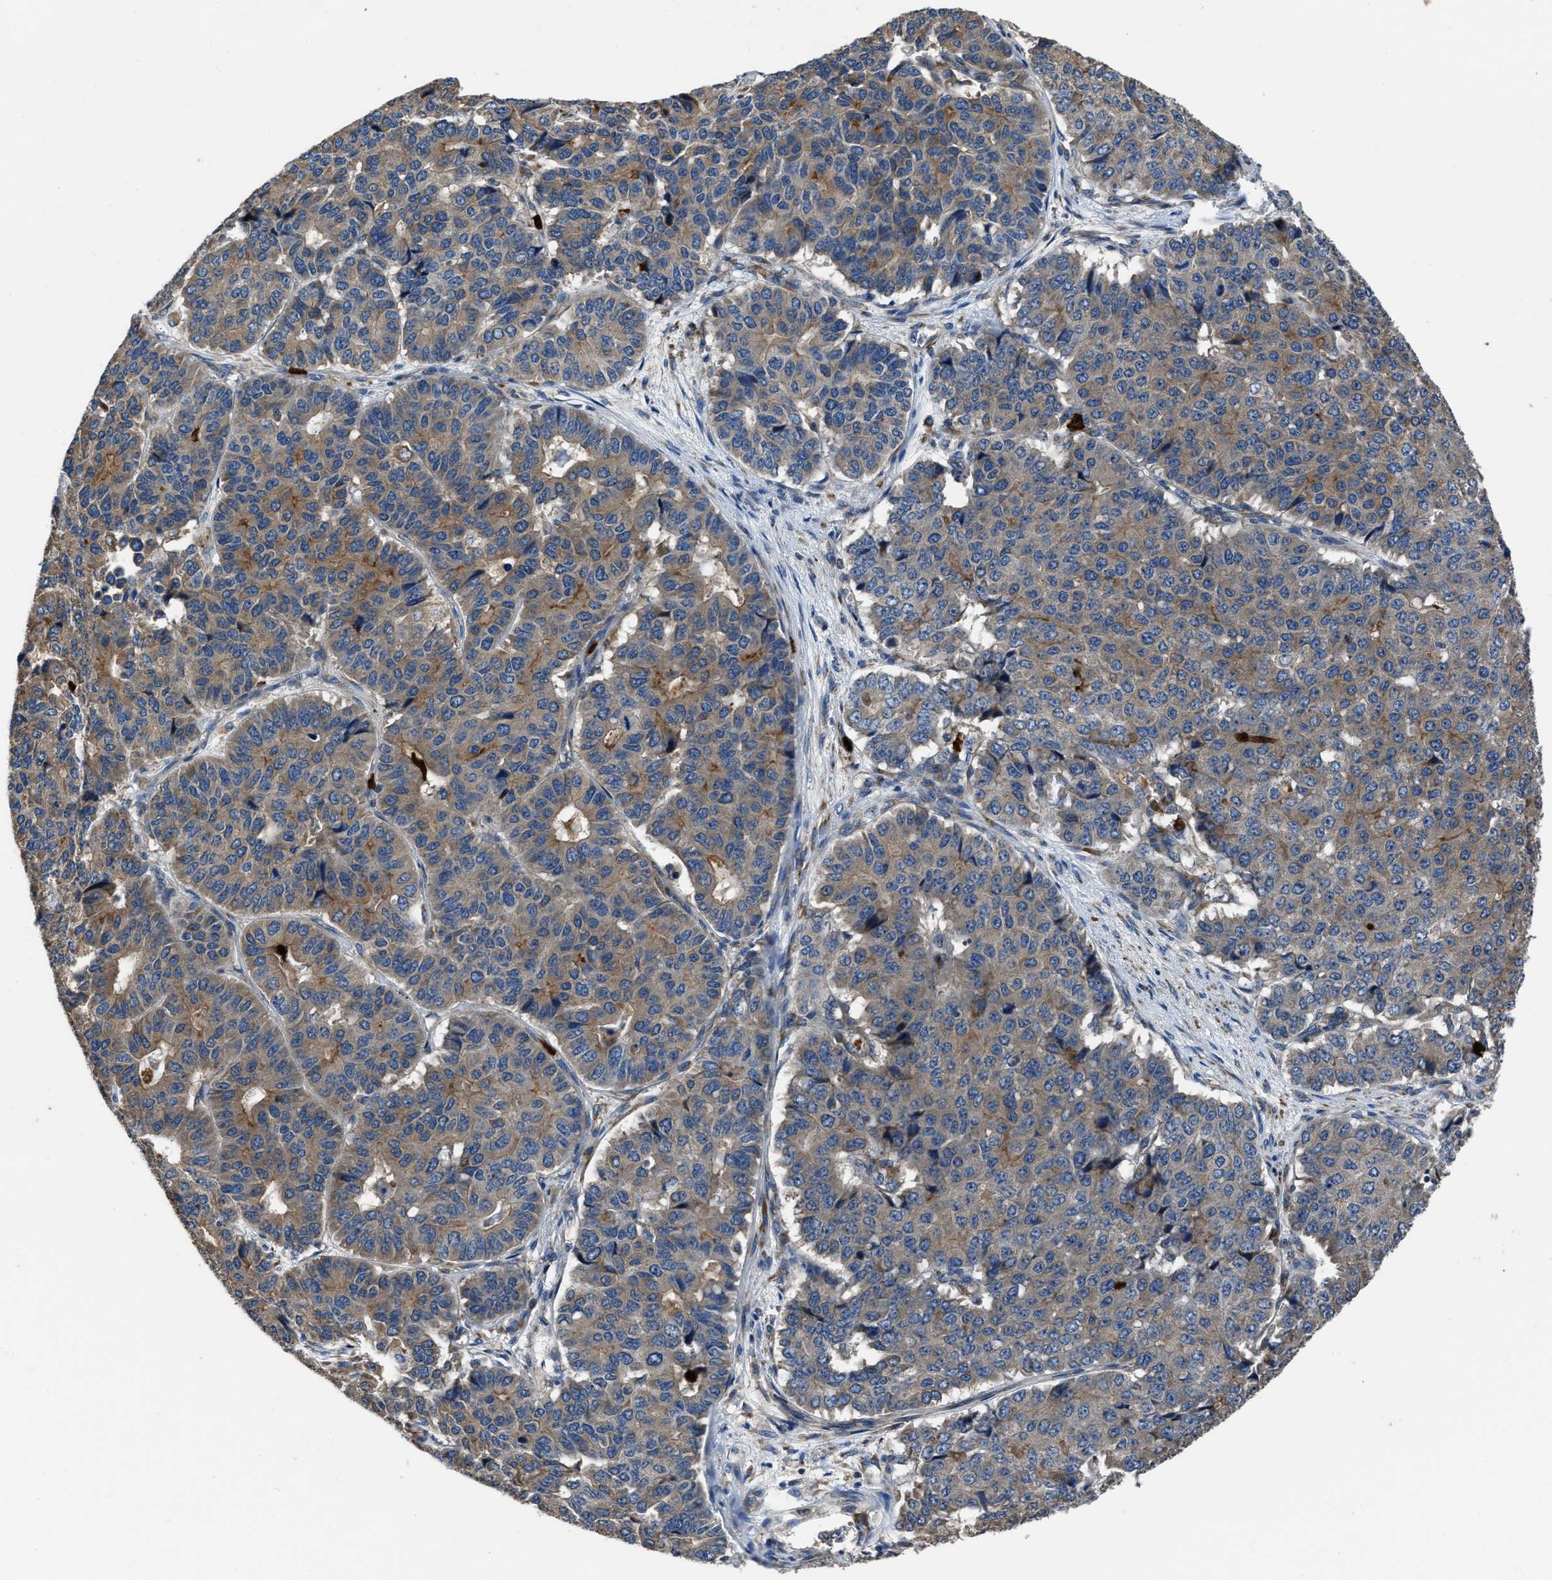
{"staining": {"intensity": "weak", "quantity": "25%-75%", "location": "cytoplasmic/membranous"}, "tissue": "pancreatic cancer", "cell_type": "Tumor cells", "image_type": "cancer", "snomed": [{"axis": "morphology", "description": "Adenocarcinoma, NOS"}, {"axis": "topography", "description": "Pancreas"}], "caption": "Immunohistochemistry (DAB (3,3'-diaminobenzidine)) staining of human pancreatic cancer (adenocarcinoma) displays weak cytoplasmic/membranous protein staining in about 25%-75% of tumor cells. Using DAB (brown) and hematoxylin (blue) stains, captured at high magnification using brightfield microscopy.", "gene": "ANGPT1", "patient": {"sex": "male", "age": 50}}